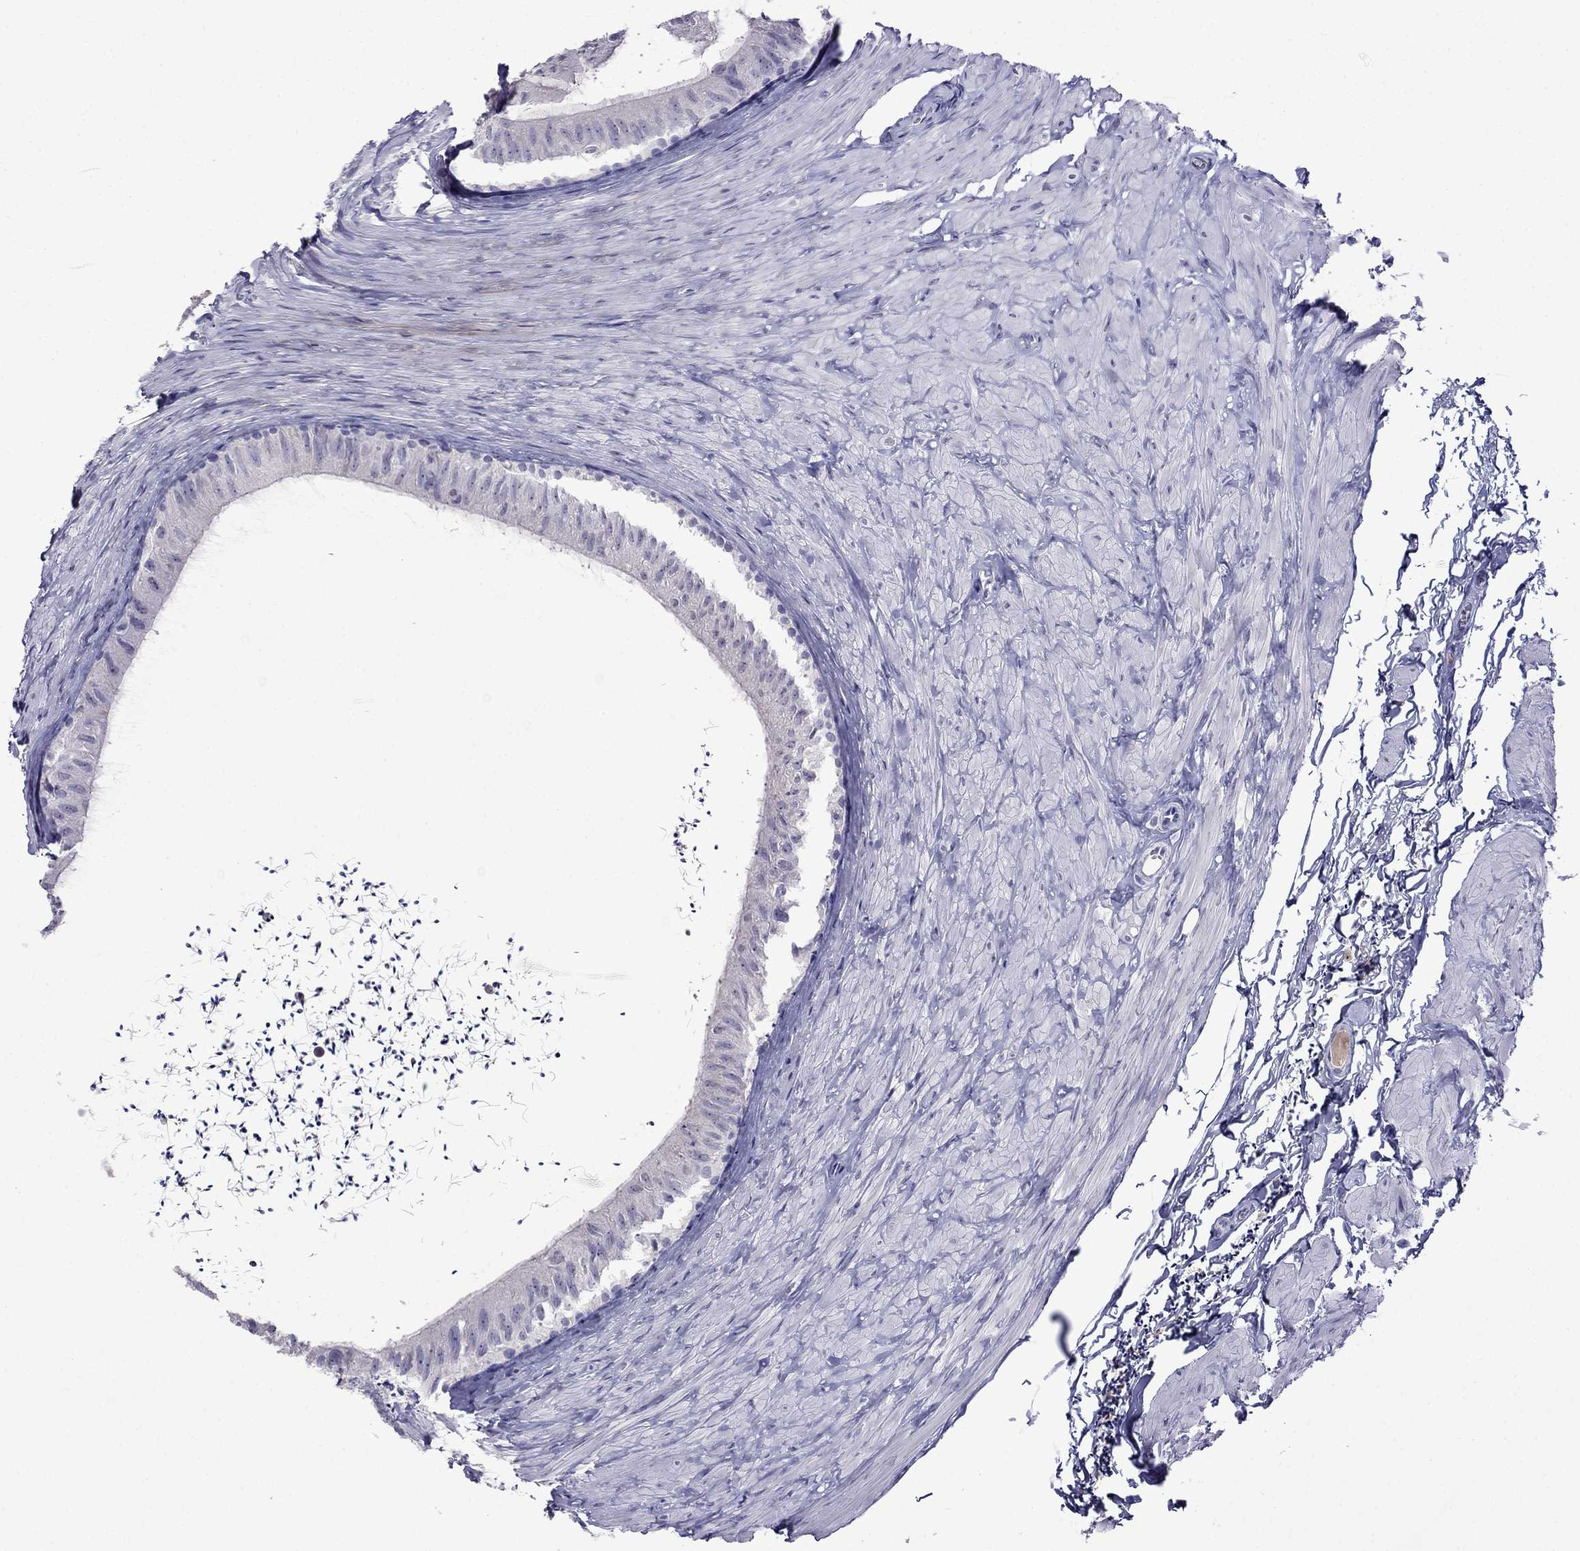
{"staining": {"intensity": "negative", "quantity": "none", "location": "none"}, "tissue": "epididymis", "cell_type": "Glandular cells", "image_type": "normal", "snomed": [{"axis": "morphology", "description": "Normal tissue, NOS"}, {"axis": "topography", "description": "Epididymis"}], "caption": "This is an IHC image of unremarkable human epididymis. There is no staining in glandular cells.", "gene": "CDHR4", "patient": {"sex": "male", "age": 32}}